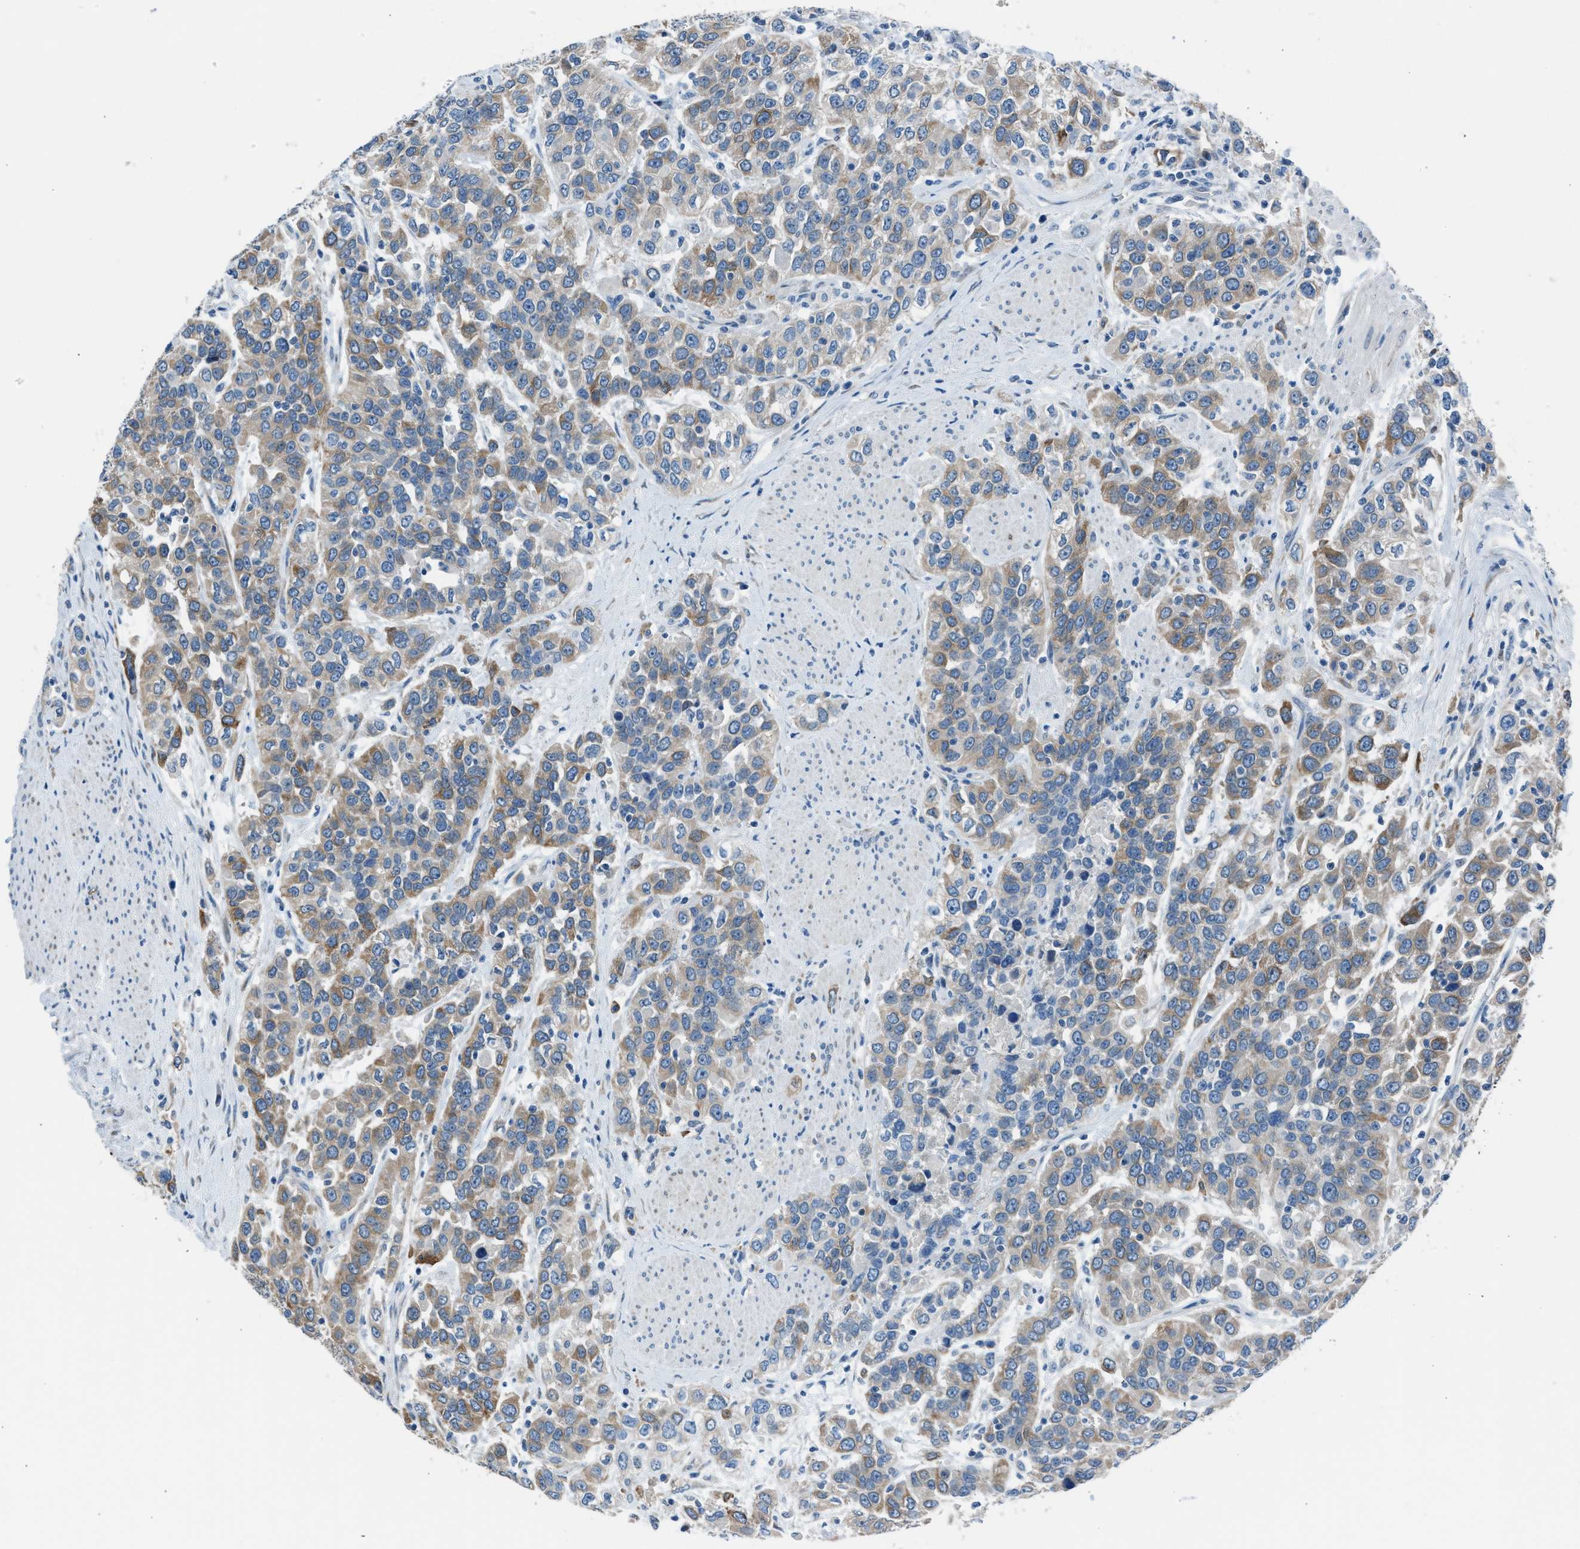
{"staining": {"intensity": "moderate", "quantity": "25%-75%", "location": "cytoplasmic/membranous"}, "tissue": "urothelial cancer", "cell_type": "Tumor cells", "image_type": "cancer", "snomed": [{"axis": "morphology", "description": "Urothelial carcinoma, High grade"}, {"axis": "topography", "description": "Urinary bladder"}], "caption": "IHC image of neoplastic tissue: high-grade urothelial carcinoma stained using IHC shows medium levels of moderate protein expression localized specifically in the cytoplasmic/membranous of tumor cells, appearing as a cytoplasmic/membranous brown color.", "gene": "RNF41", "patient": {"sex": "female", "age": 80}}